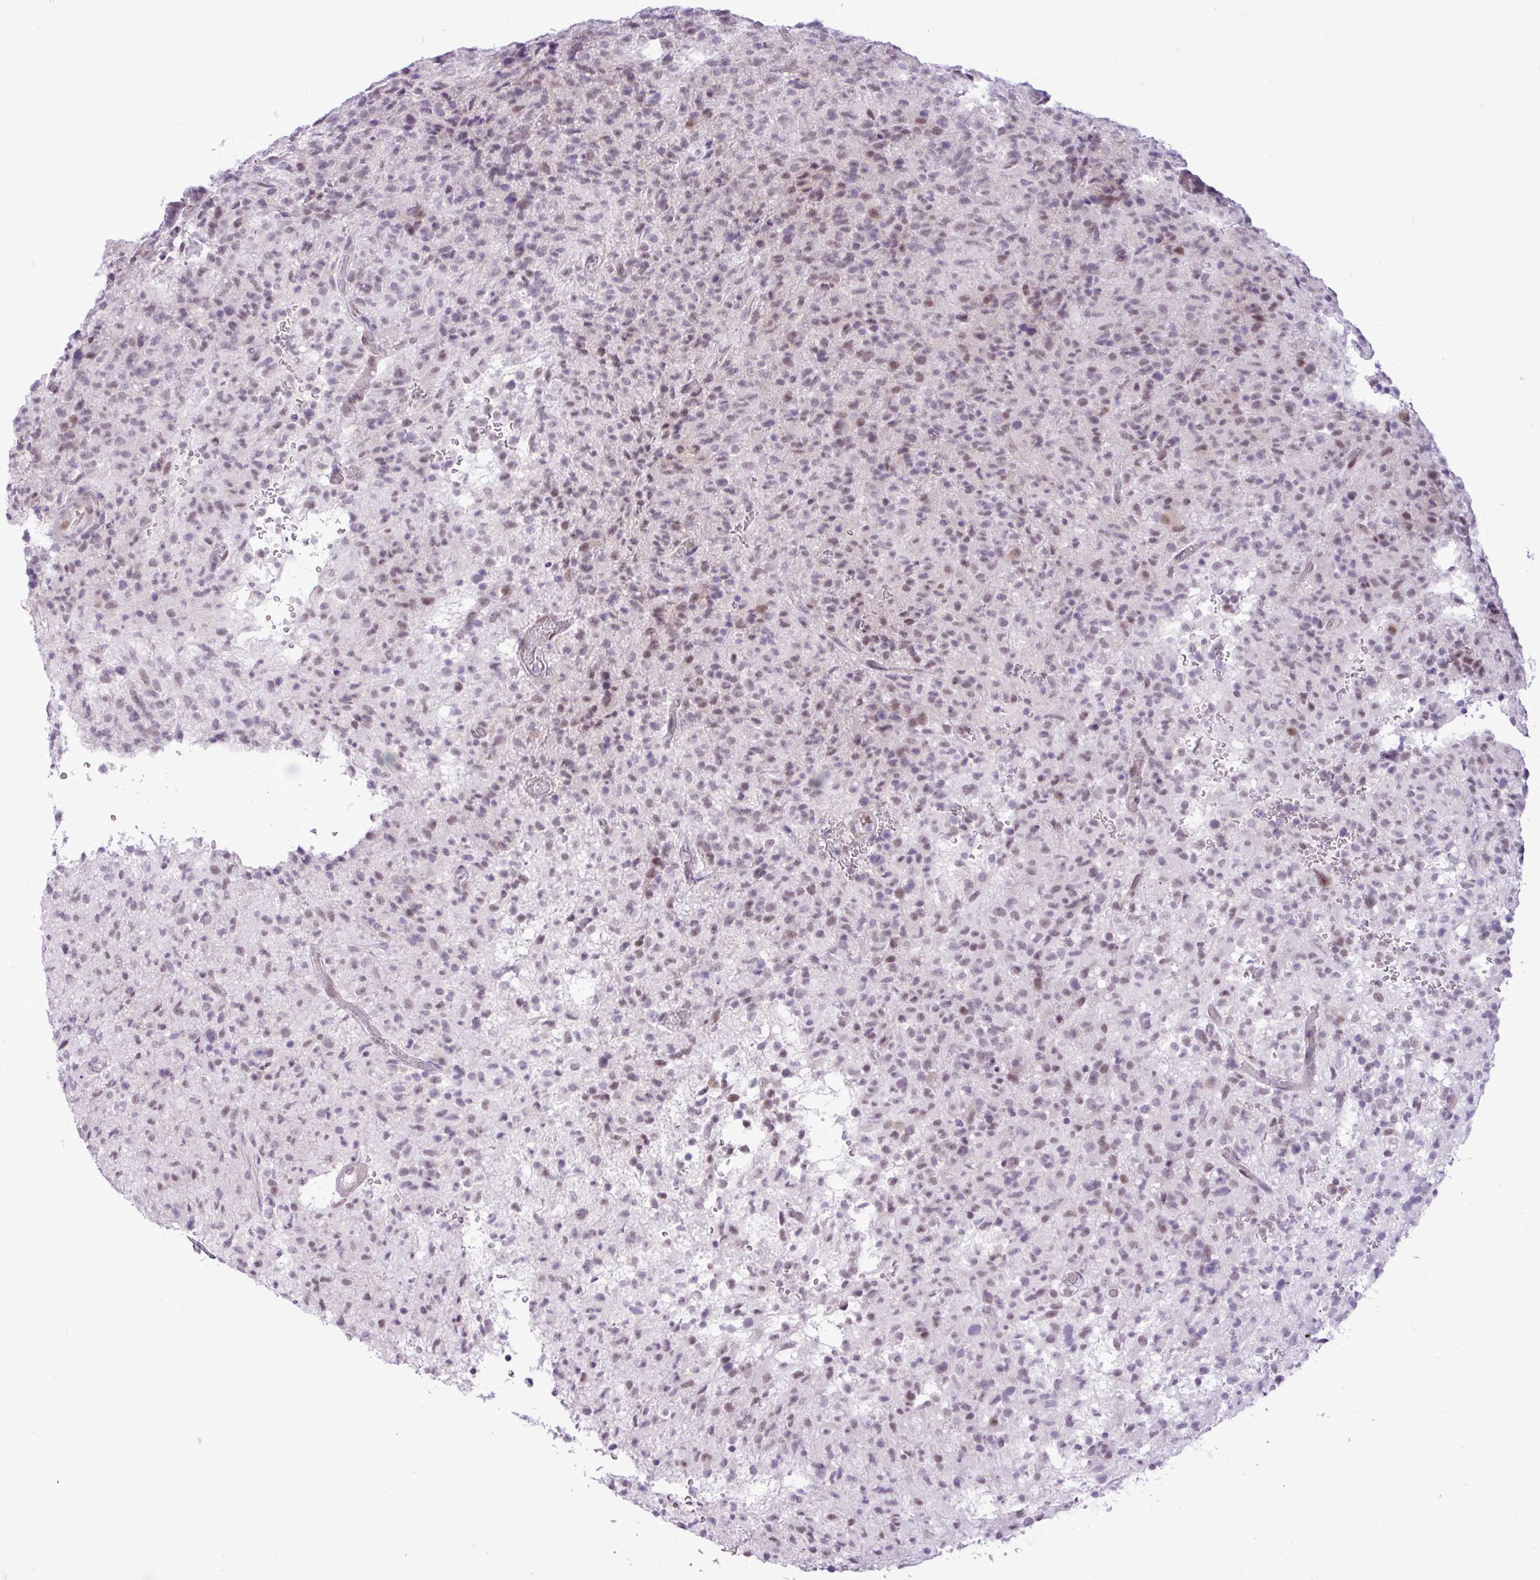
{"staining": {"intensity": "weak", "quantity": "<25%", "location": "nuclear"}, "tissue": "glioma", "cell_type": "Tumor cells", "image_type": "cancer", "snomed": [{"axis": "morphology", "description": "Glioma, malignant, High grade"}, {"axis": "topography", "description": "Brain"}], "caption": "Tumor cells show no significant protein positivity in malignant glioma (high-grade). (DAB IHC with hematoxylin counter stain).", "gene": "ELOA2", "patient": {"sex": "female", "age": 57}}